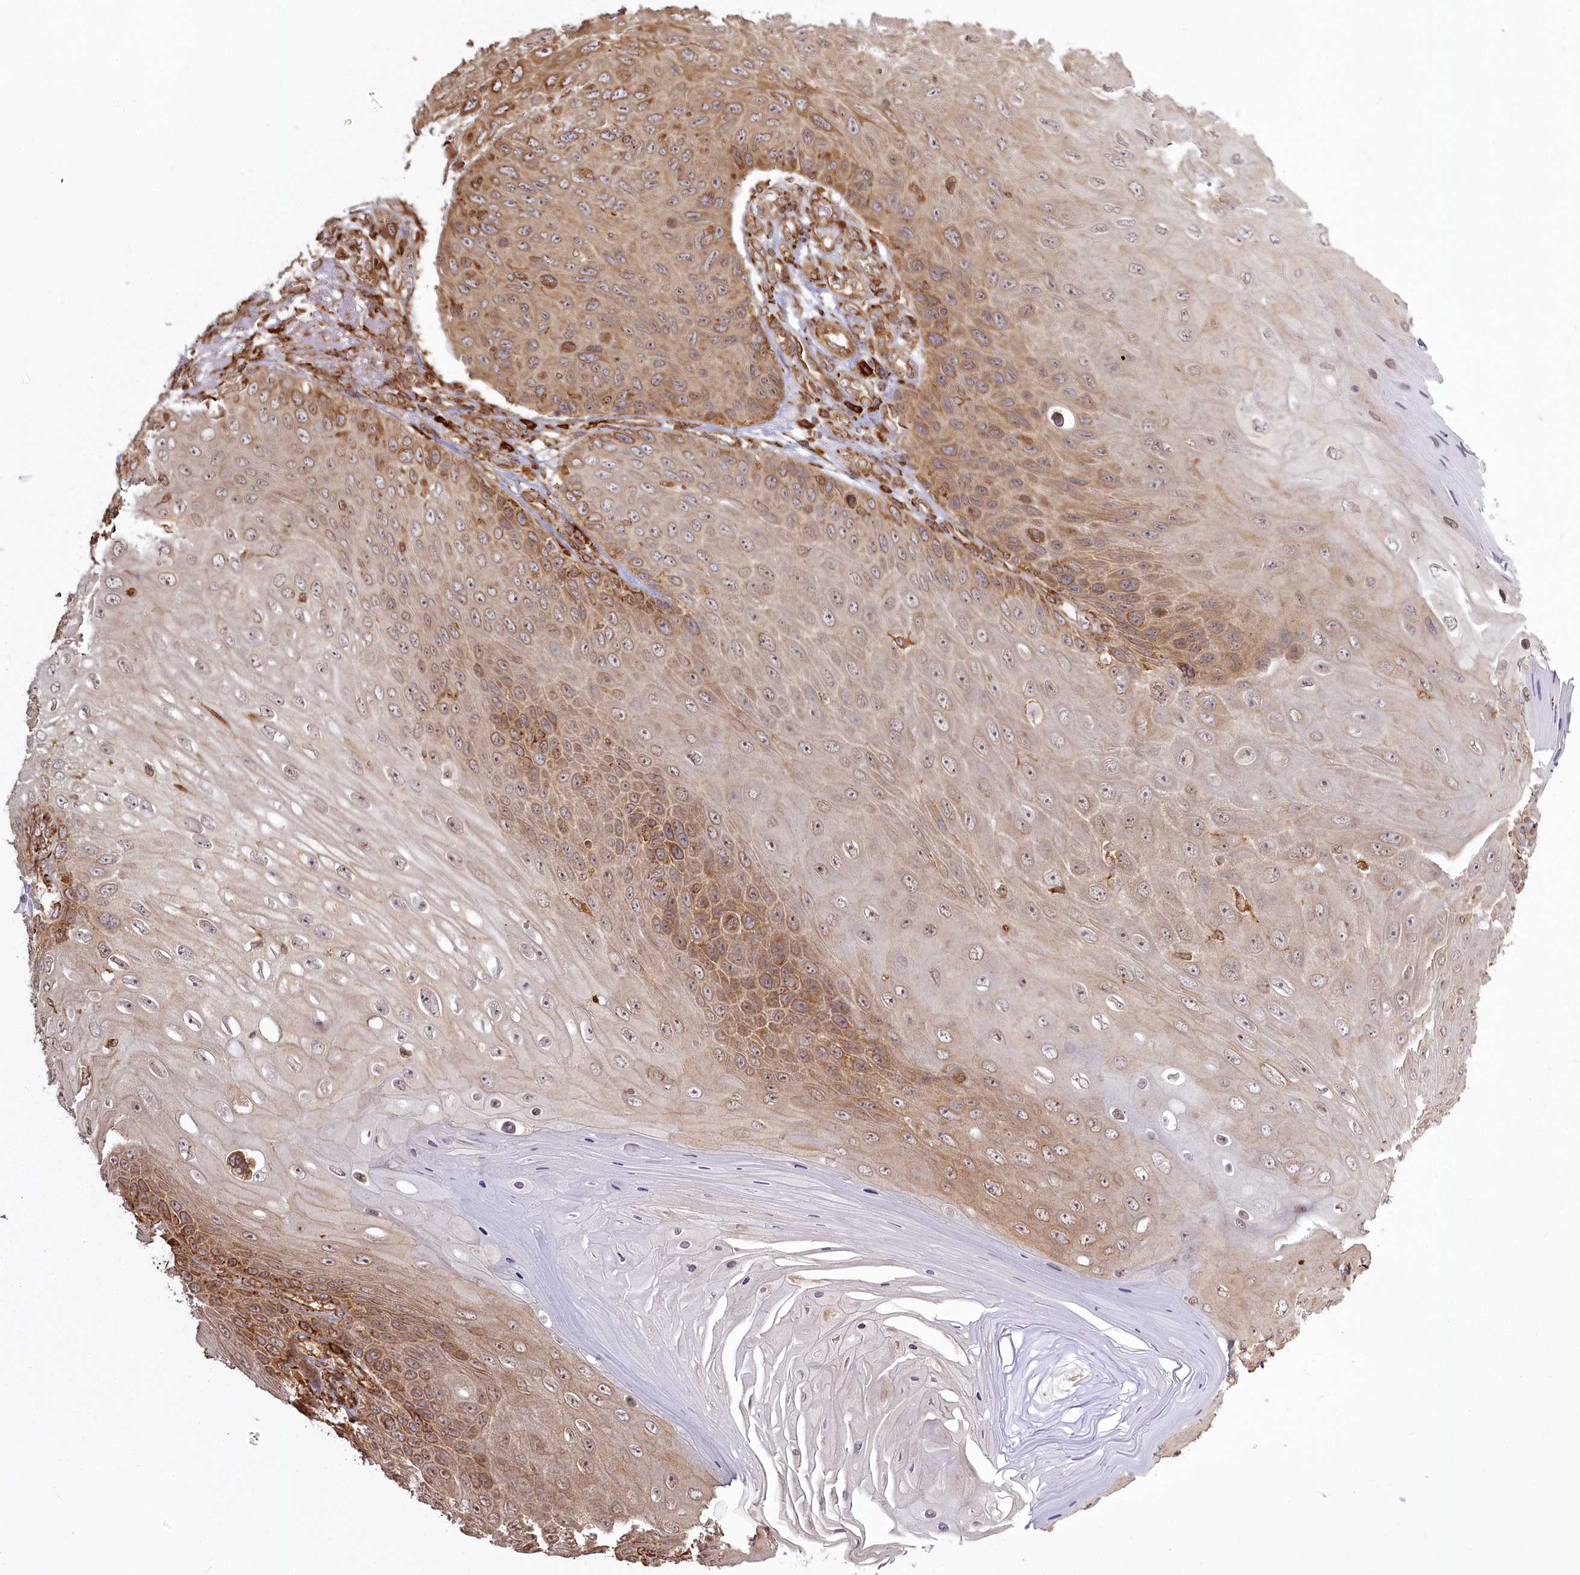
{"staining": {"intensity": "moderate", "quantity": "25%-75%", "location": "cytoplasmic/membranous"}, "tissue": "skin cancer", "cell_type": "Tumor cells", "image_type": "cancer", "snomed": [{"axis": "morphology", "description": "Squamous cell carcinoma, NOS"}, {"axis": "topography", "description": "Skin"}], "caption": "There is medium levels of moderate cytoplasmic/membranous expression in tumor cells of squamous cell carcinoma (skin), as demonstrated by immunohistochemical staining (brown color).", "gene": "FAM13A", "patient": {"sex": "female", "age": 88}}